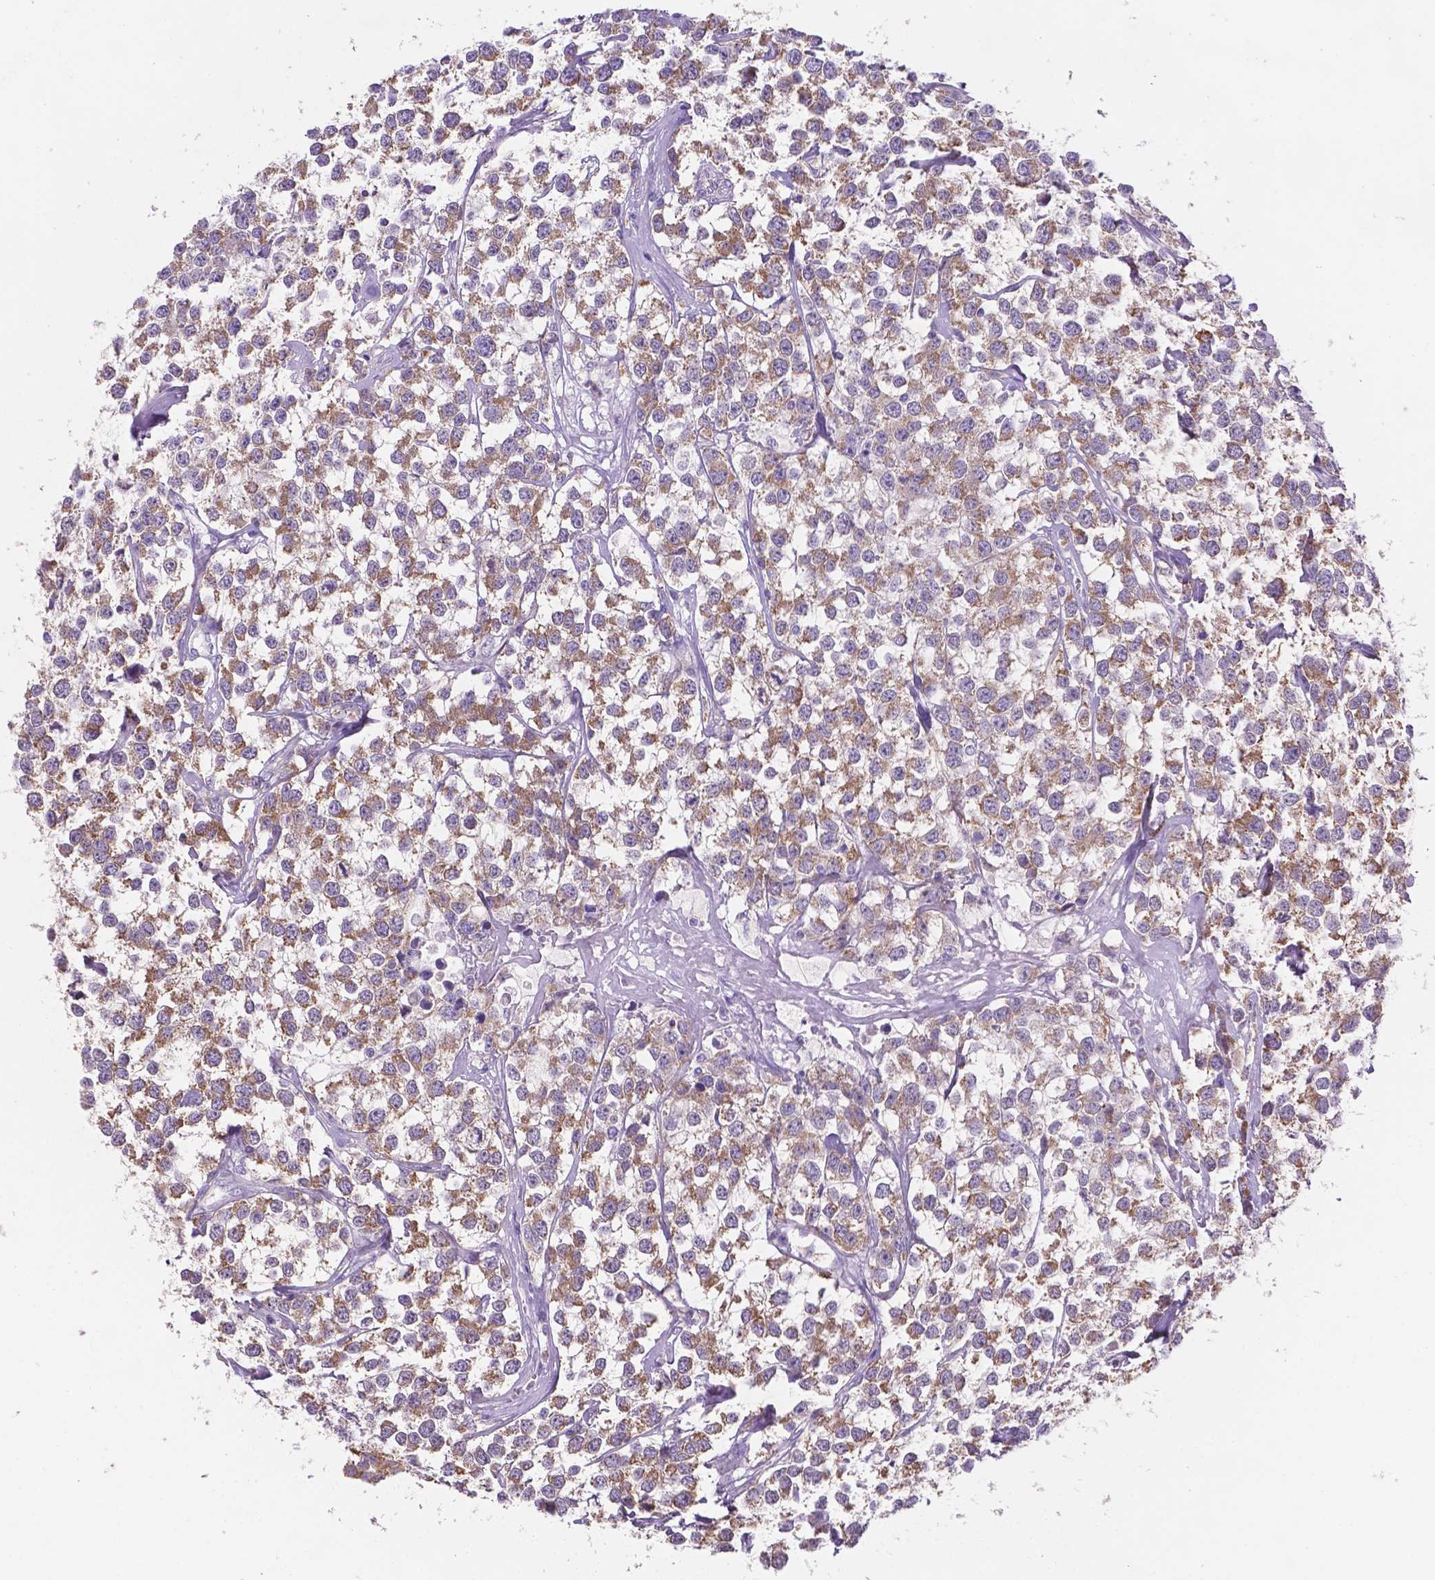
{"staining": {"intensity": "moderate", "quantity": "25%-75%", "location": "cytoplasmic/membranous"}, "tissue": "testis cancer", "cell_type": "Tumor cells", "image_type": "cancer", "snomed": [{"axis": "morphology", "description": "Seminoma, NOS"}, {"axis": "topography", "description": "Testis"}], "caption": "IHC image of neoplastic tissue: human testis cancer stained using IHC shows medium levels of moderate protein expression localized specifically in the cytoplasmic/membranous of tumor cells, appearing as a cytoplasmic/membranous brown color.", "gene": "MKRN2OS", "patient": {"sex": "male", "age": 59}}